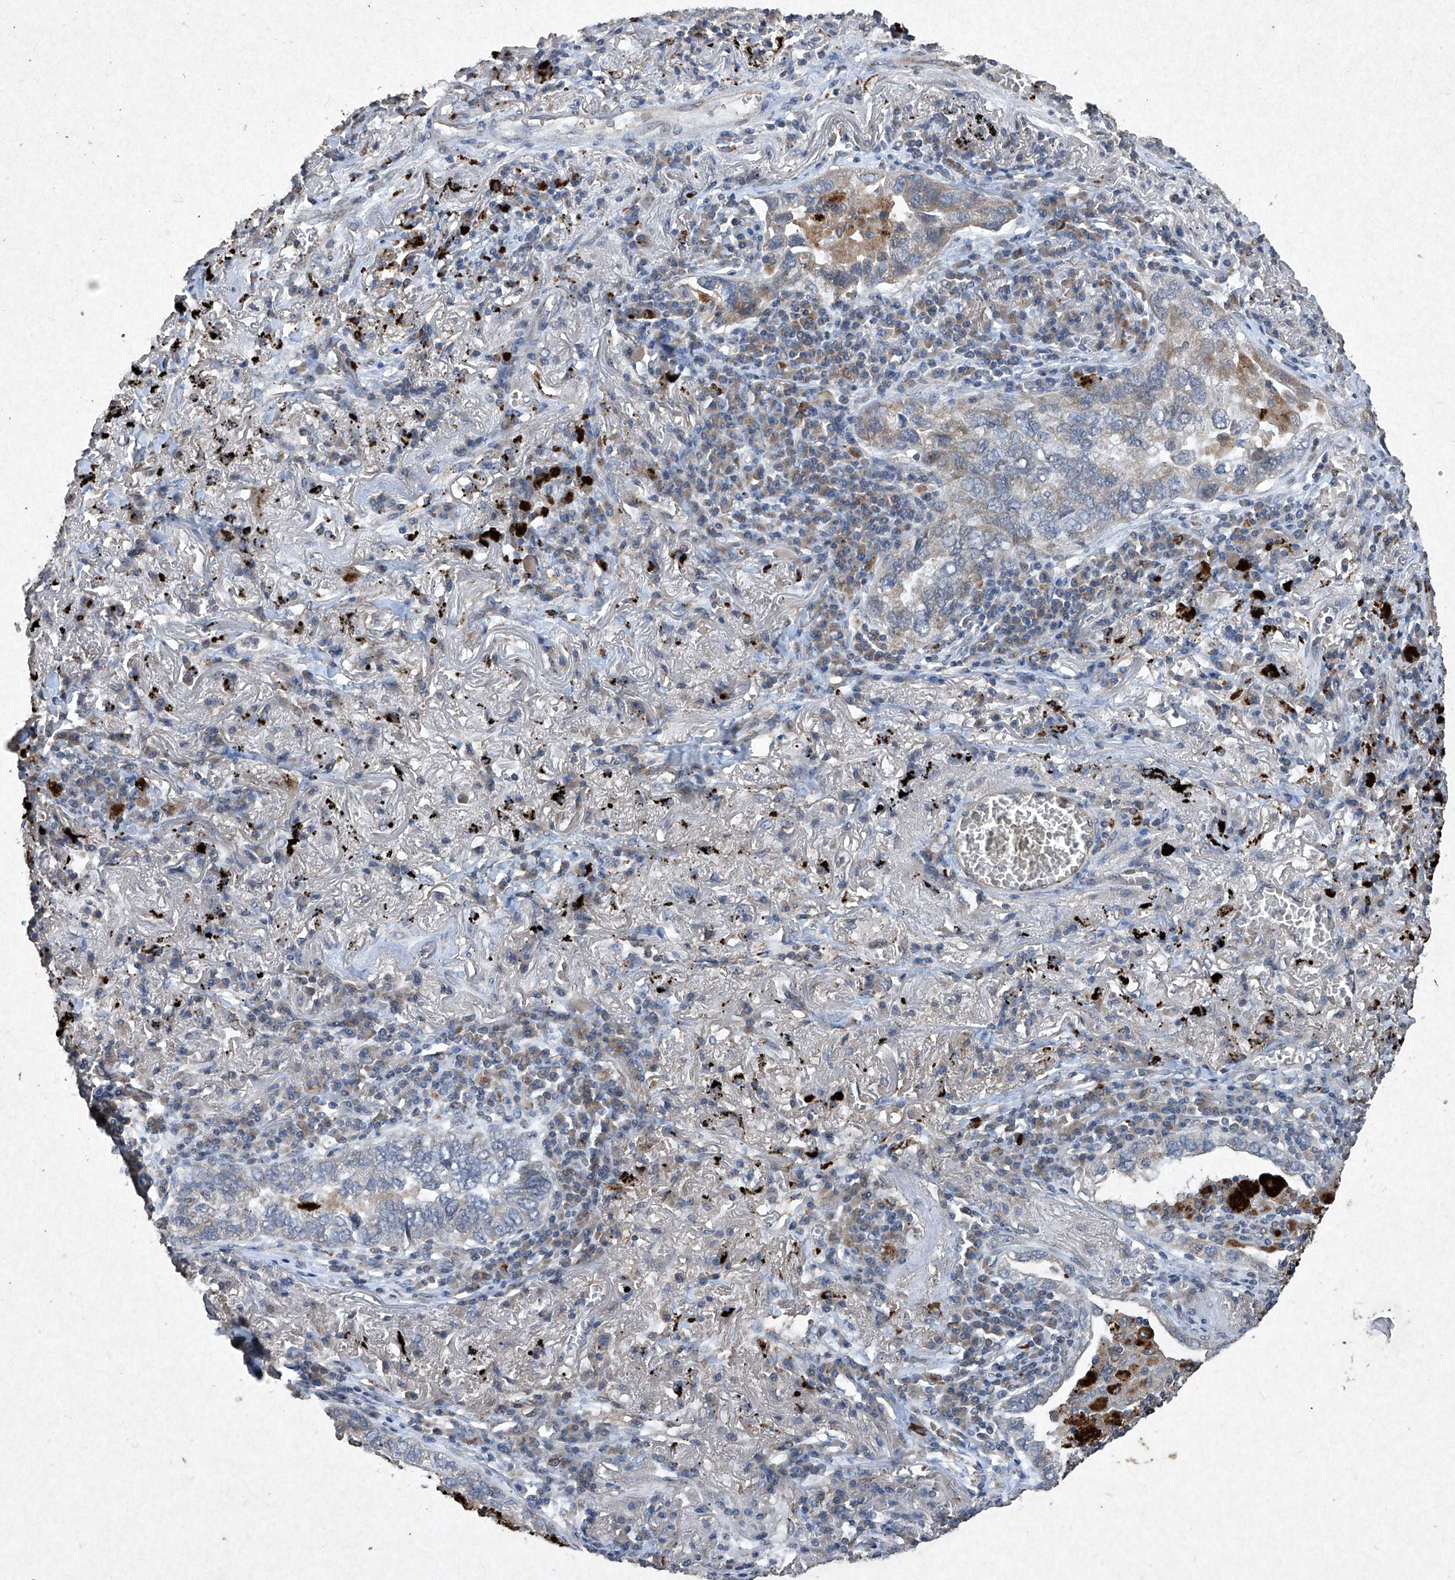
{"staining": {"intensity": "weak", "quantity": "<25%", "location": "cytoplasmic/membranous"}, "tissue": "lung cancer", "cell_type": "Tumor cells", "image_type": "cancer", "snomed": [{"axis": "morphology", "description": "Adenocarcinoma, NOS"}, {"axis": "topography", "description": "Lung"}], "caption": "Lung cancer (adenocarcinoma) stained for a protein using IHC displays no positivity tumor cells.", "gene": "MED16", "patient": {"sex": "male", "age": 65}}